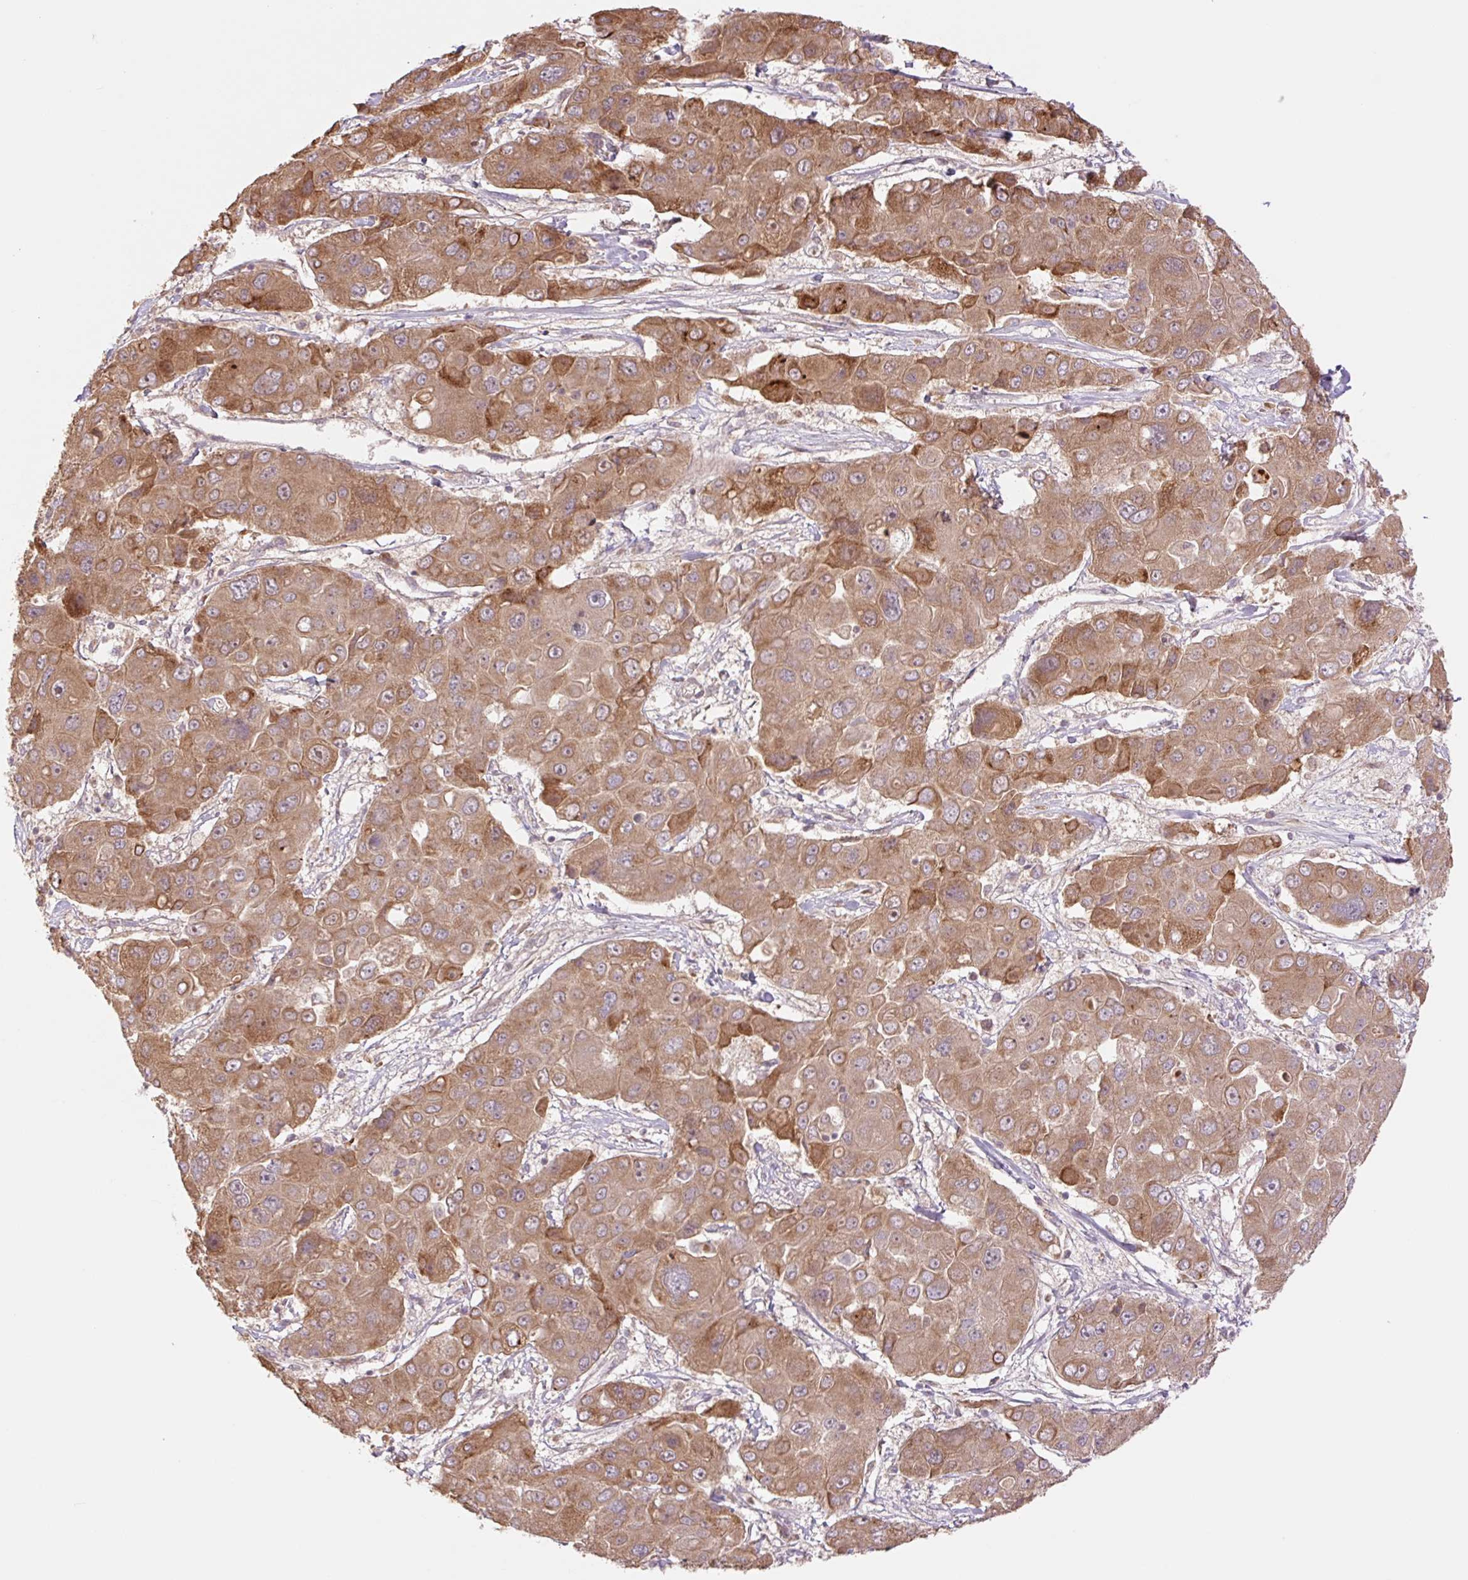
{"staining": {"intensity": "moderate", "quantity": ">75%", "location": "cytoplasmic/membranous"}, "tissue": "liver cancer", "cell_type": "Tumor cells", "image_type": "cancer", "snomed": [{"axis": "morphology", "description": "Cholangiocarcinoma"}, {"axis": "topography", "description": "Liver"}], "caption": "Brown immunohistochemical staining in cholangiocarcinoma (liver) reveals moderate cytoplasmic/membranous positivity in about >75% of tumor cells. (DAB (3,3'-diaminobenzidine) = brown stain, brightfield microscopy at high magnification).", "gene": "YJU2B", "patient": {"sex": "male", "age": 67}}